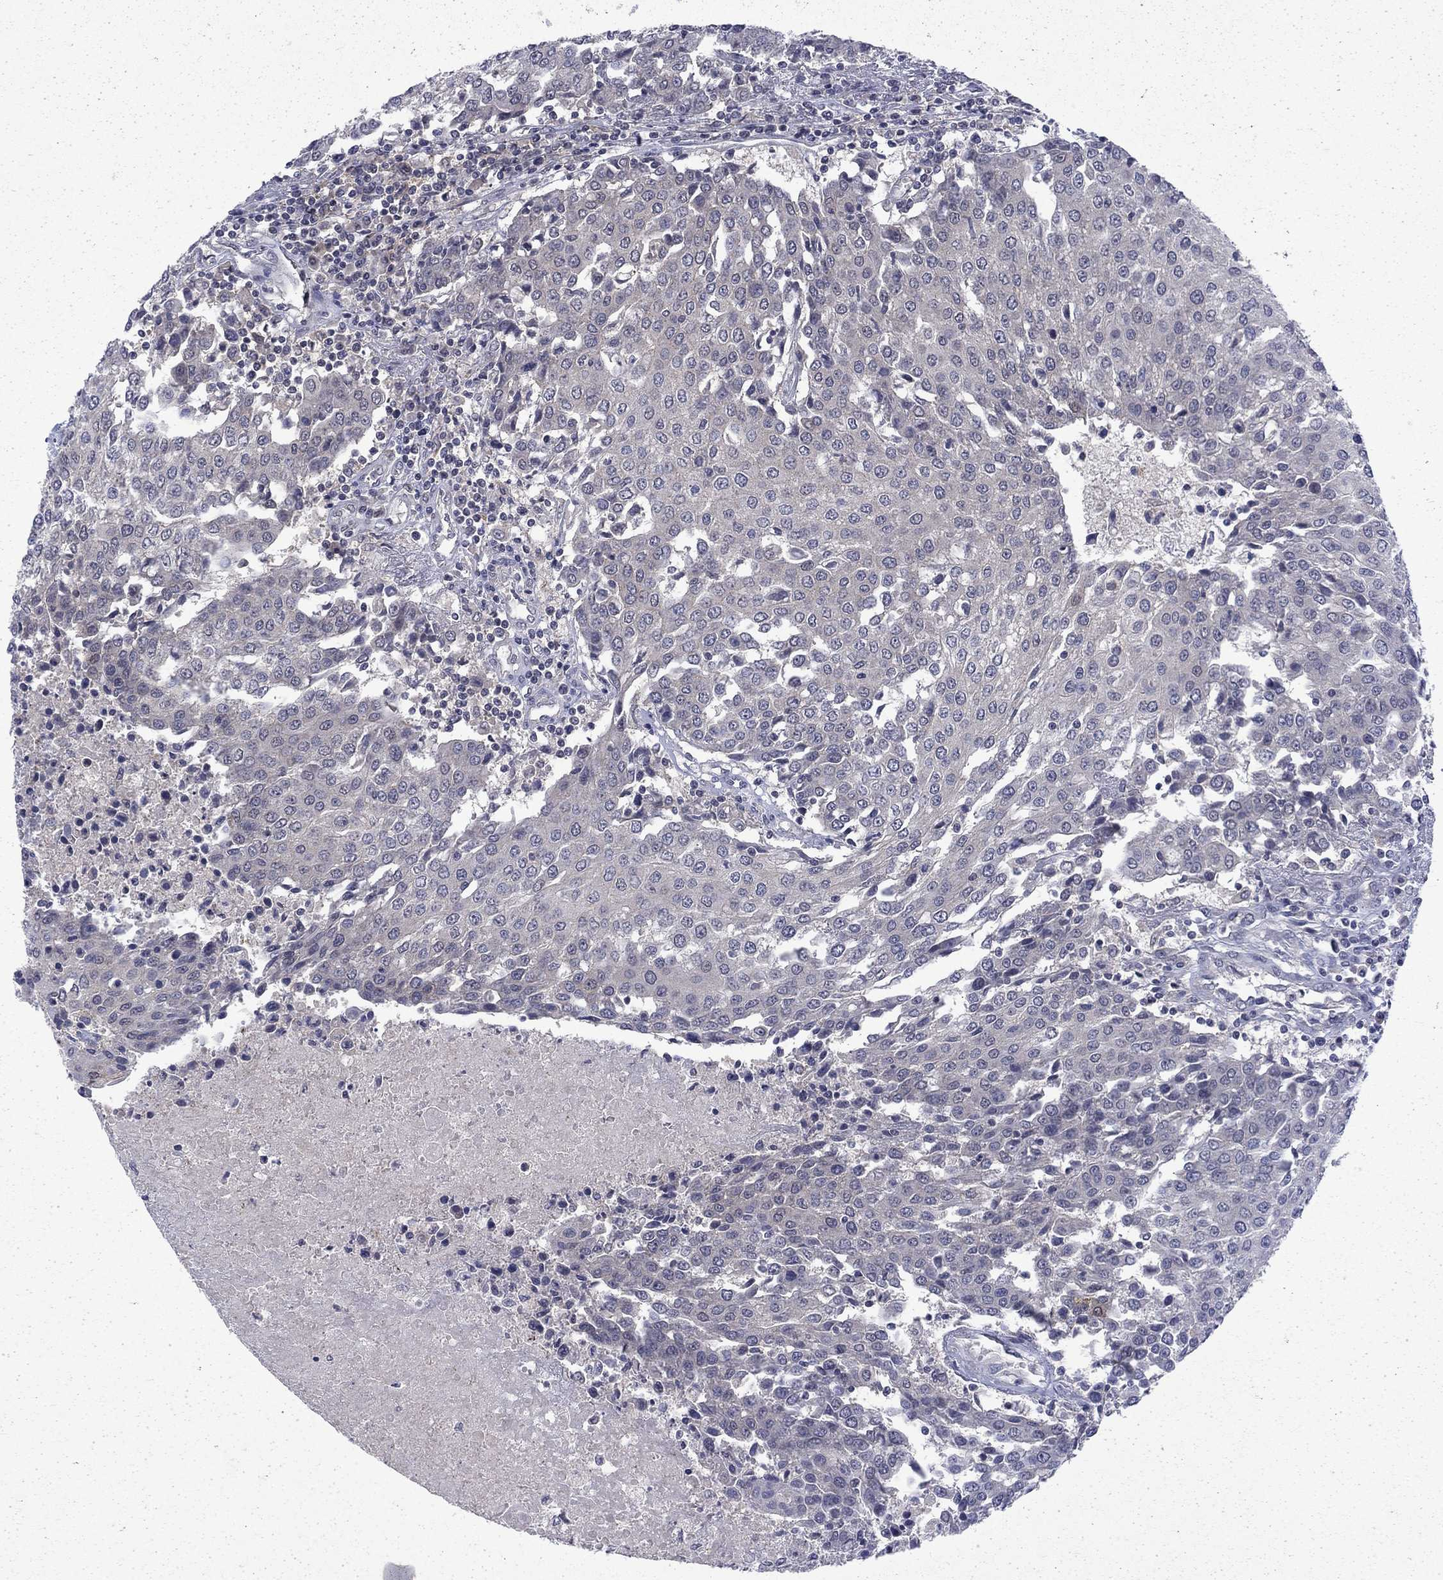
{"staining": {"intensity": "negative", "quantity": "none", "location": "none"}, "tissue": "urothelial cancer", "cell_type": "Tumor cells", "image_type": "cancer", "snomed": [{"axis": "morphology", "description": "Urothelial carcinoma, High grade"}, {"axis": "topography", "description": "Urinary bladder"}], "caption": "An image of high-grade urothelial carcinoma stained for a protein exhibits no brown staining in tumor cells.", "gene": "CHAT", "patient": {"sex": "female", "age": 85}}